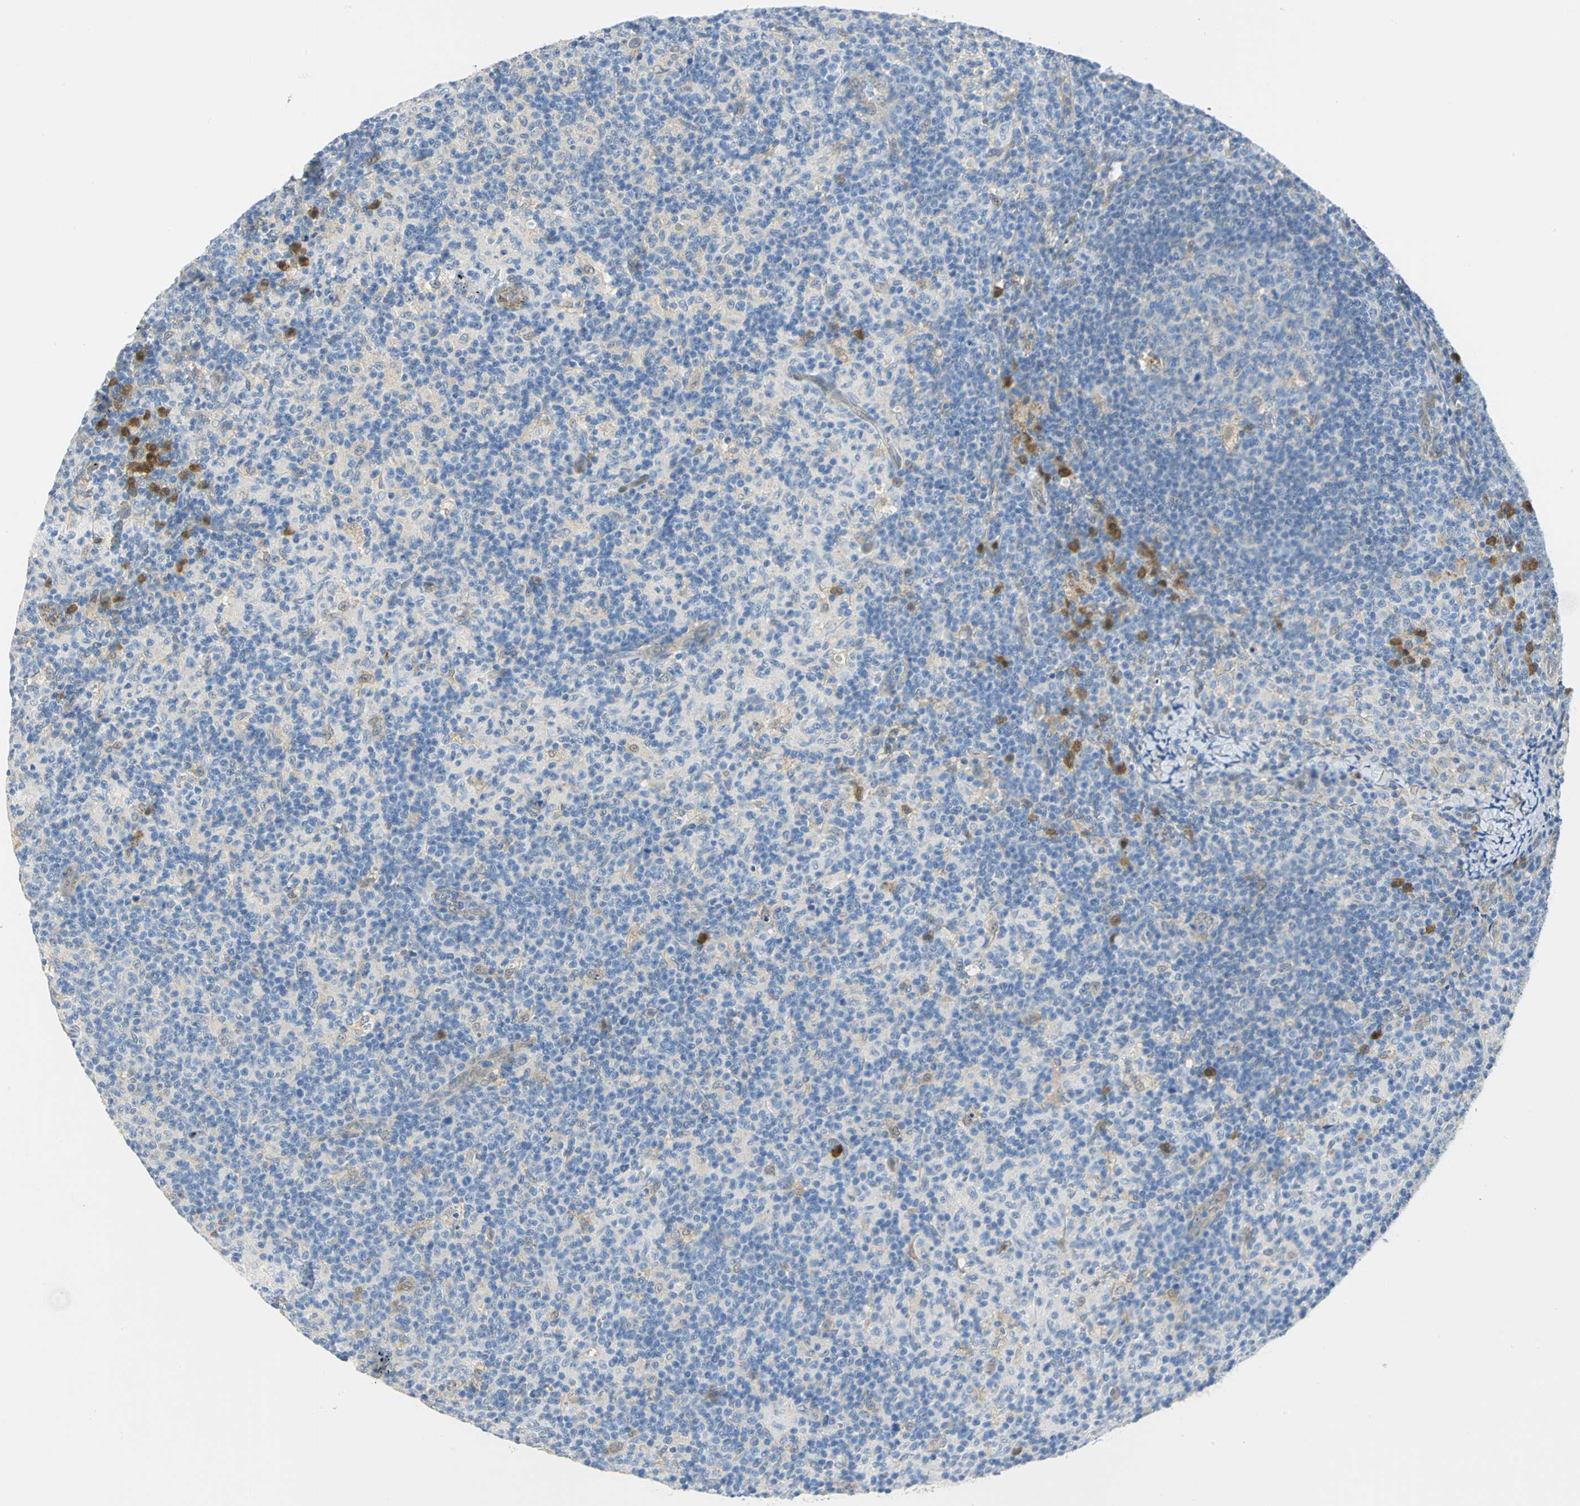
{"staining": {"intensity": "moderate", "quantity": "<25%", "location": "cytoplasmic/membranous"}, "tissue": "lymph node", "cell_type": "Germinal center cells", "image_type": "normal", "snomed": [{"axis": "morphology", "description": "Normal tissue, NOS"}, {"axis": "morphology", "description": "Inflammation, NOS"}, {"axis": "topography", "description": "Lymph node"}], "caption": "A high-resolution histopathology image shows immunohistochemistry staining of normal lymph node, which exhibits moderate cytoplasmic/membranous expression in approximately <25% of germinal center cells. (brown staining indicates protein expression, while blue staining denotes nuclei).", "gene": "PGM3", "patient": {"sex": "male", "age": 55}}